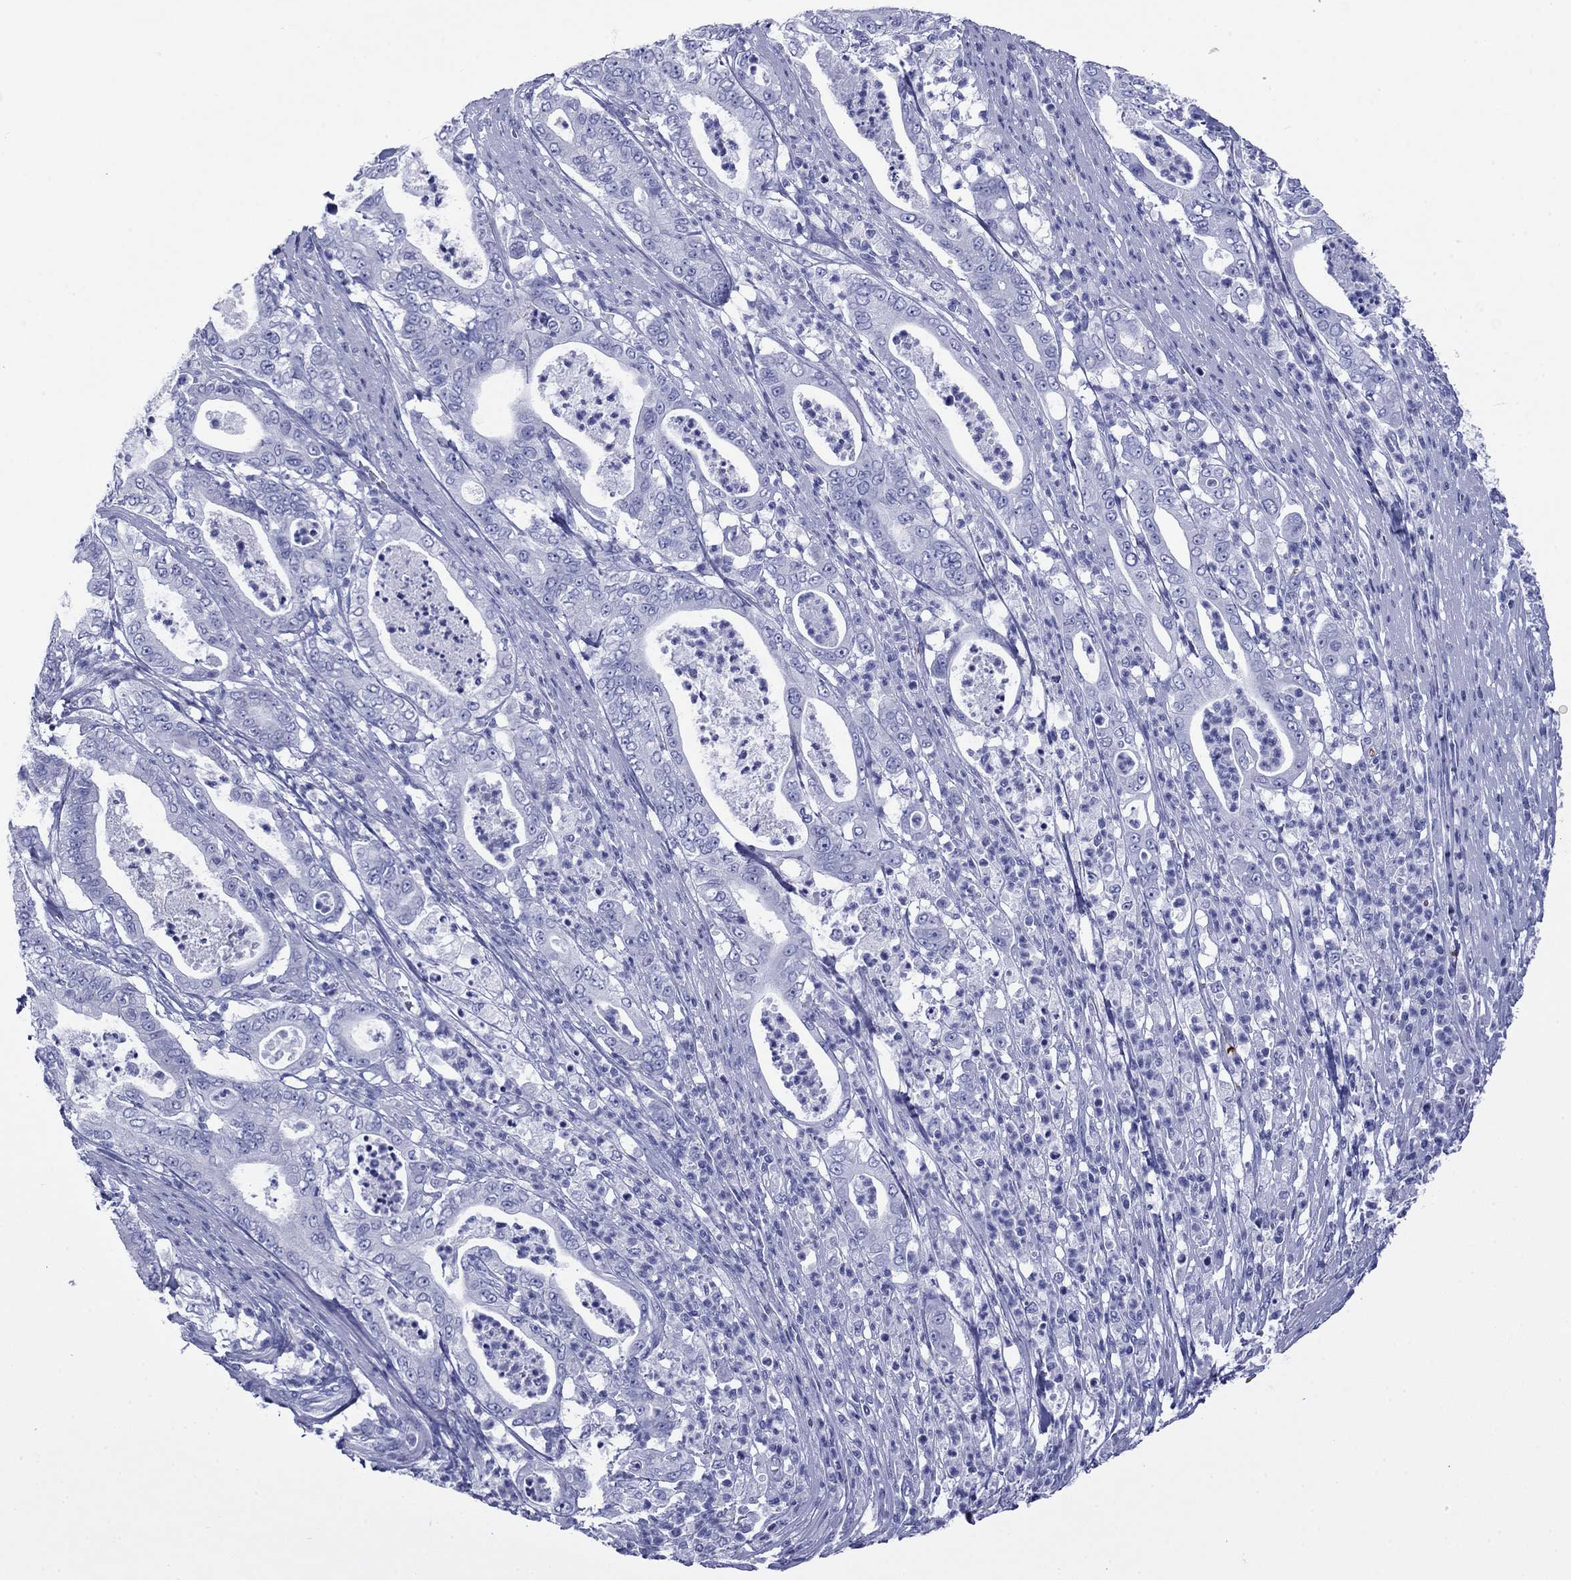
{"staining": {"intensity": "negative", "quantity": "none", "location": "none"}, "tissue": "pancreatic cancer", "cell_type": "Tumor cells", "image_type": "cancer", "snomed": [{"axis": "morphology", "description": "Adenocarcinoma, NOS"}, {"axis": "topography", "description": "Pancreas"}], "caption": "Immunohistochemistry of pancreatic cancer (adenocarcinoma) exhibits no staining in tumor cells.", "gene": "ROM1", "patient": {"sex": "male", "age": 71}}